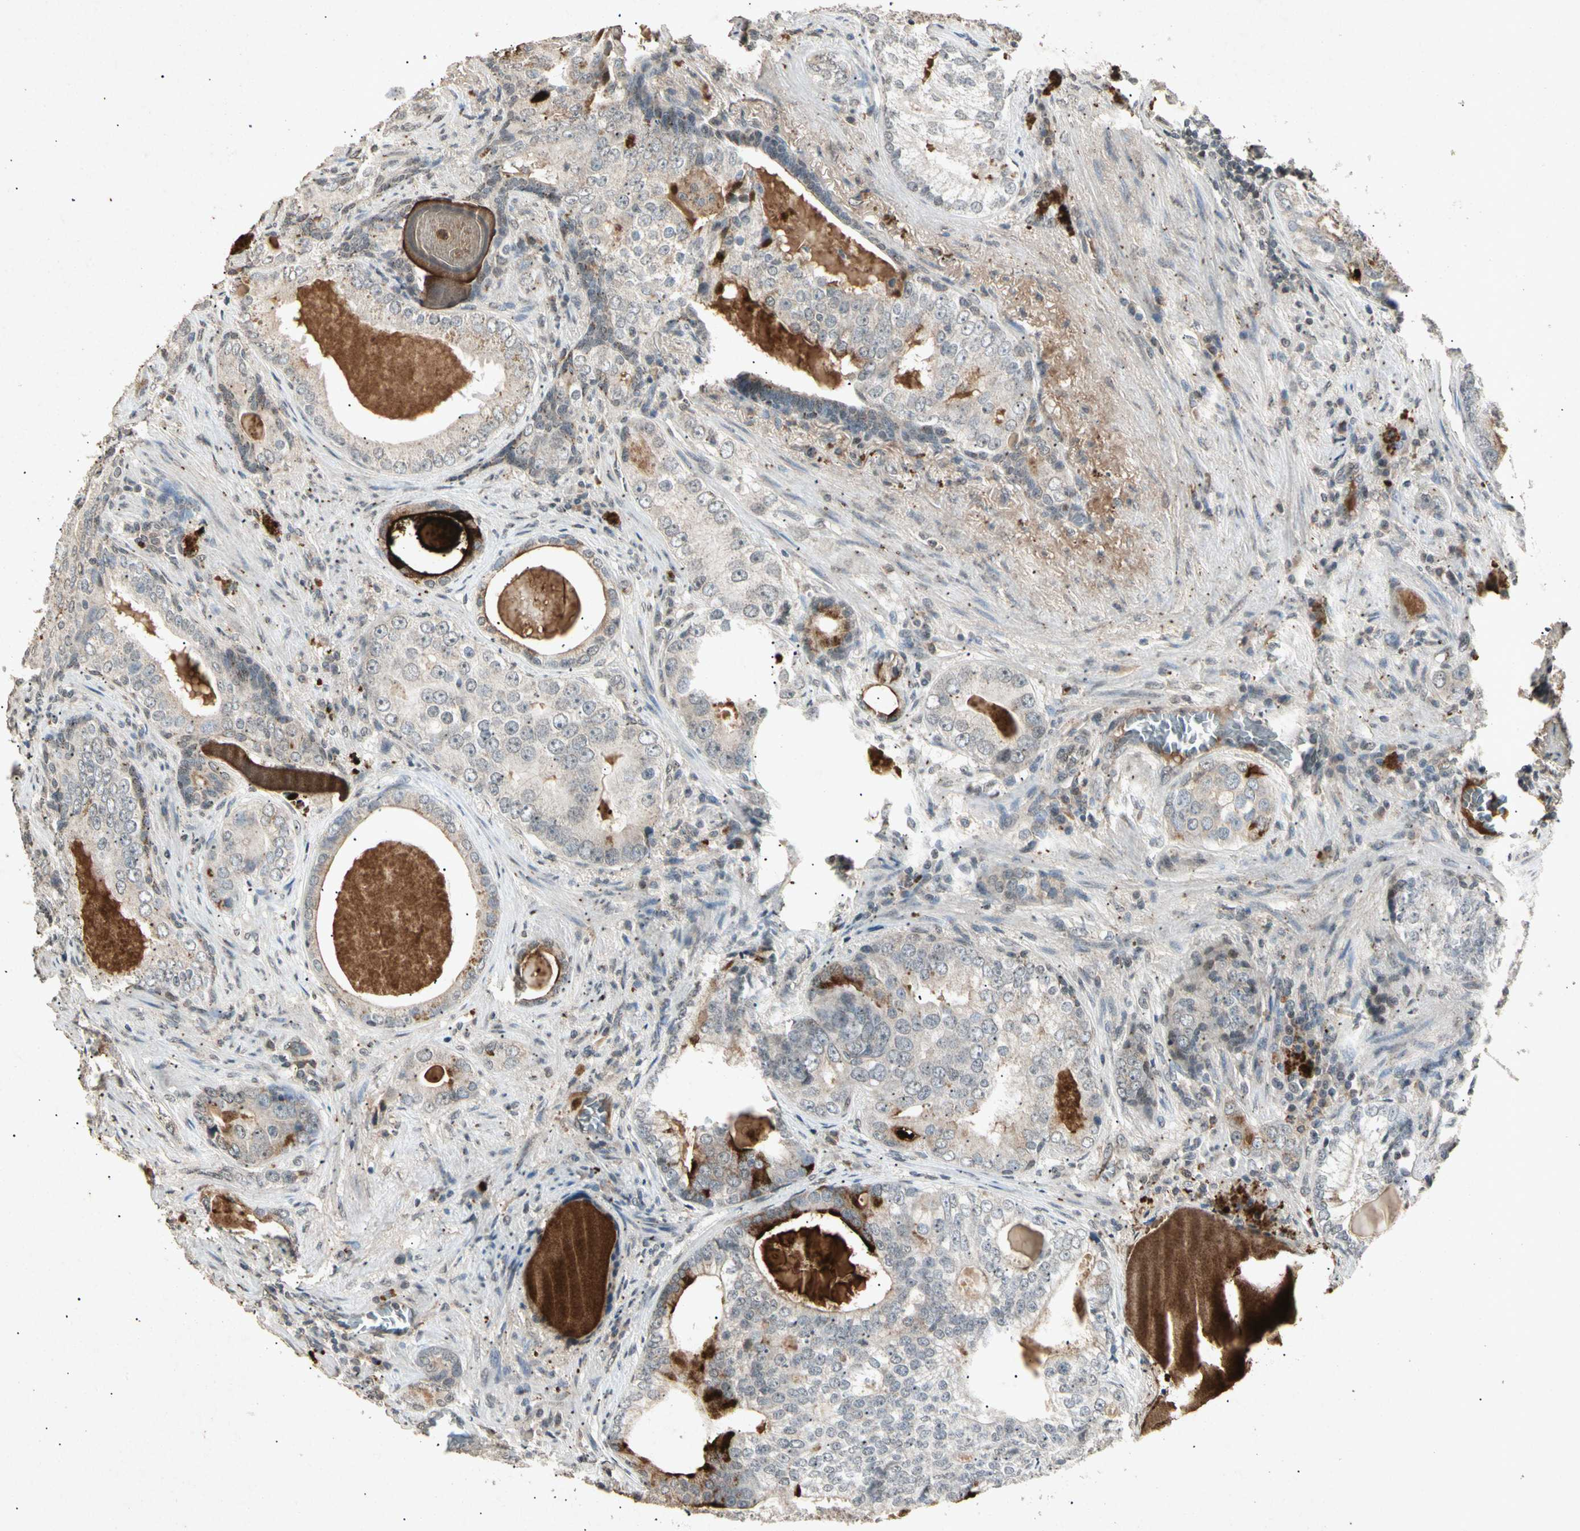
{"staining": {"intensity": "weak", "quantity": "<25%", "location": "cytoplasmic/membranous"}, "tissue": "prostate cancer", "cell_type": "Tumor cells", "image_type": "cancer", "snomed": [{"axis": "morphology", "description": "Adenocarcinoma, High grade"}, {"axis": "topography", "description": "Prostate"}], "caption": "Immunohistochemistry (IHC) photomicrograph of neoplastic tissue: human prostate cancer stained with DAB (3,3'-diaminobenzidine) demonstrates no significant protein staining in tumor cells.", "gene": "CP", "patient": {"sex": "male", "age": 66}}